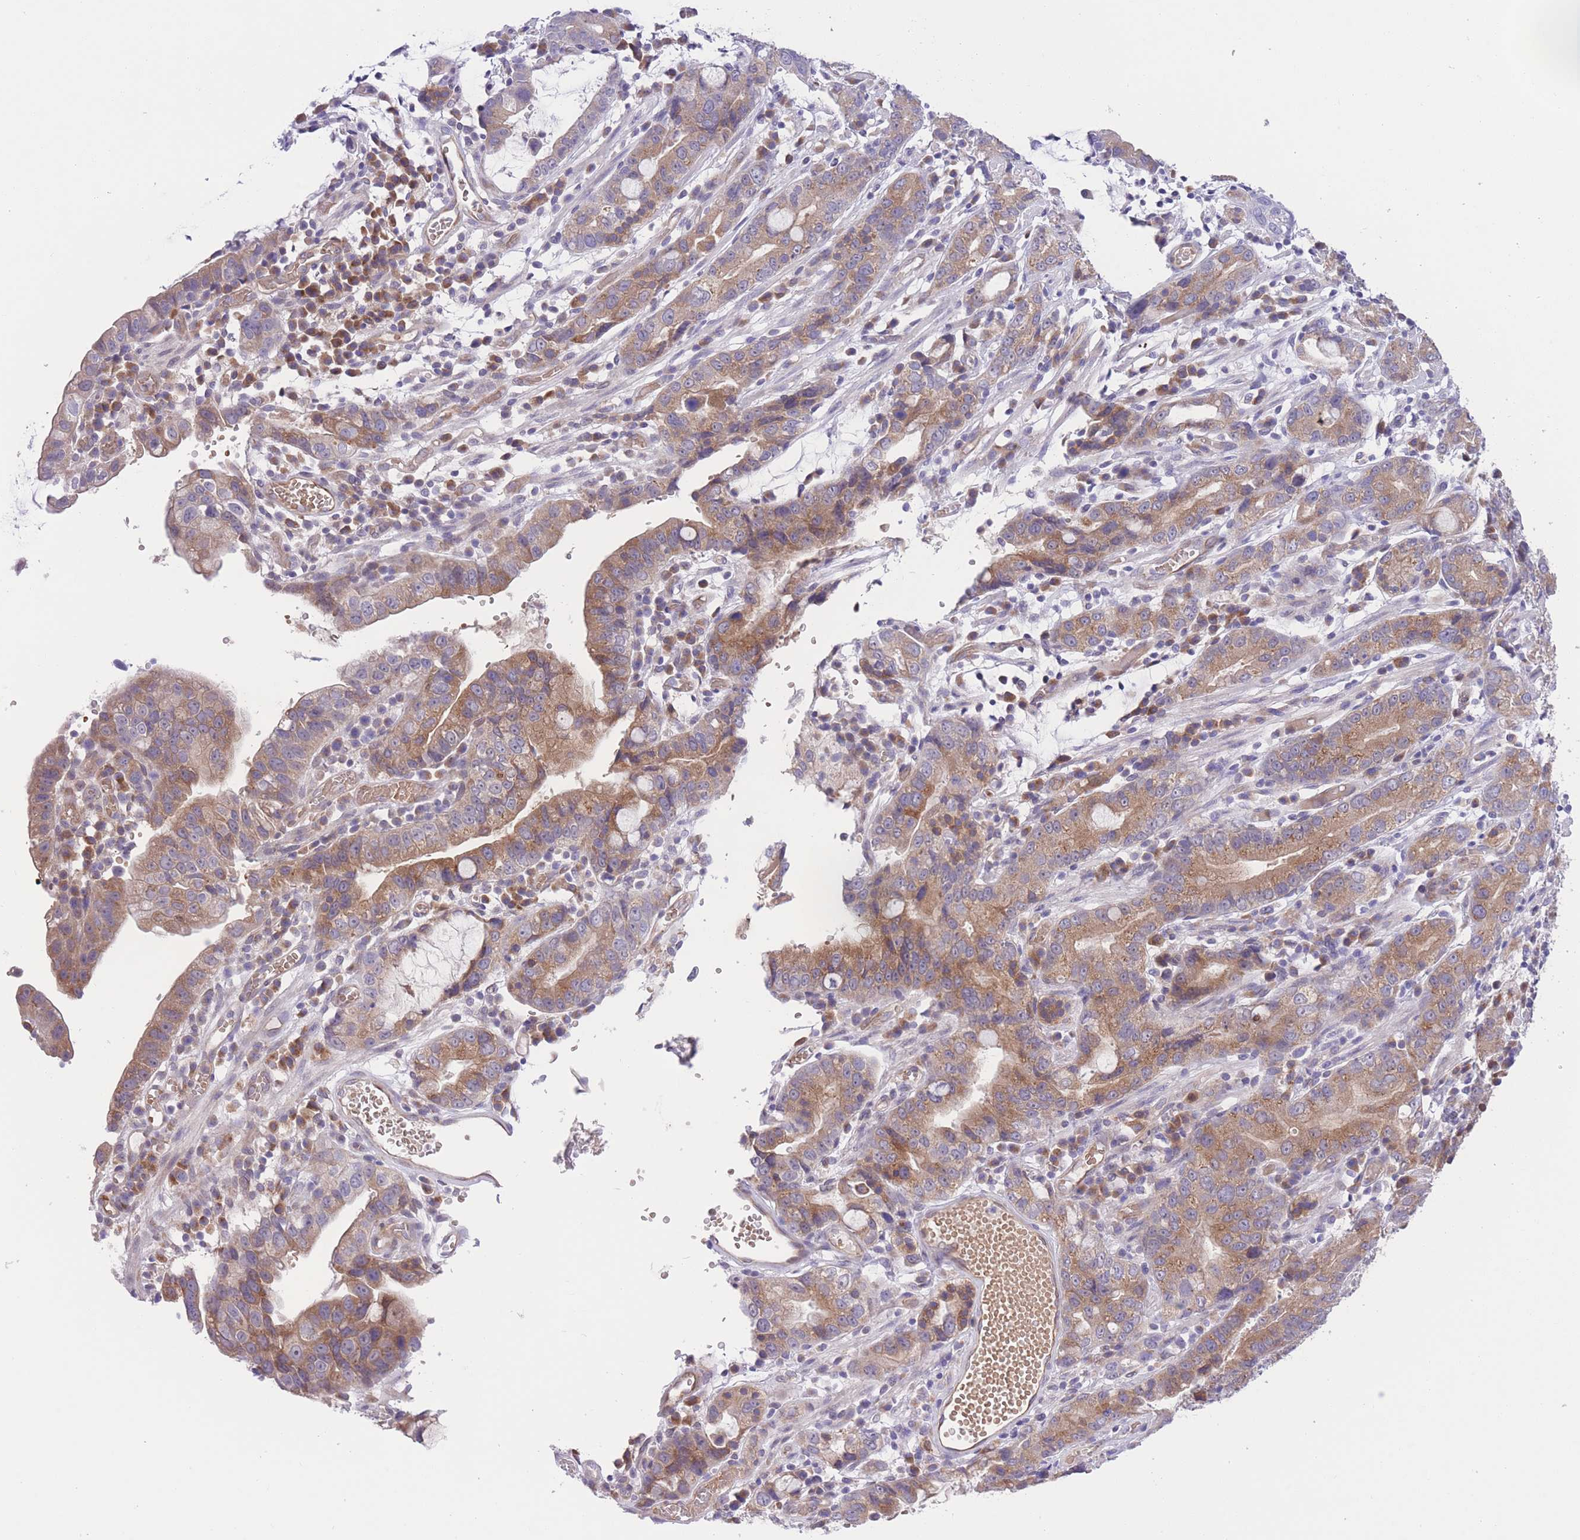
{"staining": {"intensity": "moderate", "quantity": ">75%", "location": "cytoplasmic/membranous"}, "tissue": "stomach cancer", "cell_type": "Tumor cells", "image_type": "cancer", "snomed": [{"axis": "morphology", "description": "Adenocarcinoma, NOS"}, {"axis": "topography", "description": "Stomach"}], "caption": "Immunohistochemical staining of stomach cancer demonstrates medium levels of moderate cytoplasmic/membranous staining in about >75% of tumor cells.", "gene": "WWOX", "patient": {"sex": "male", "age": 55}}